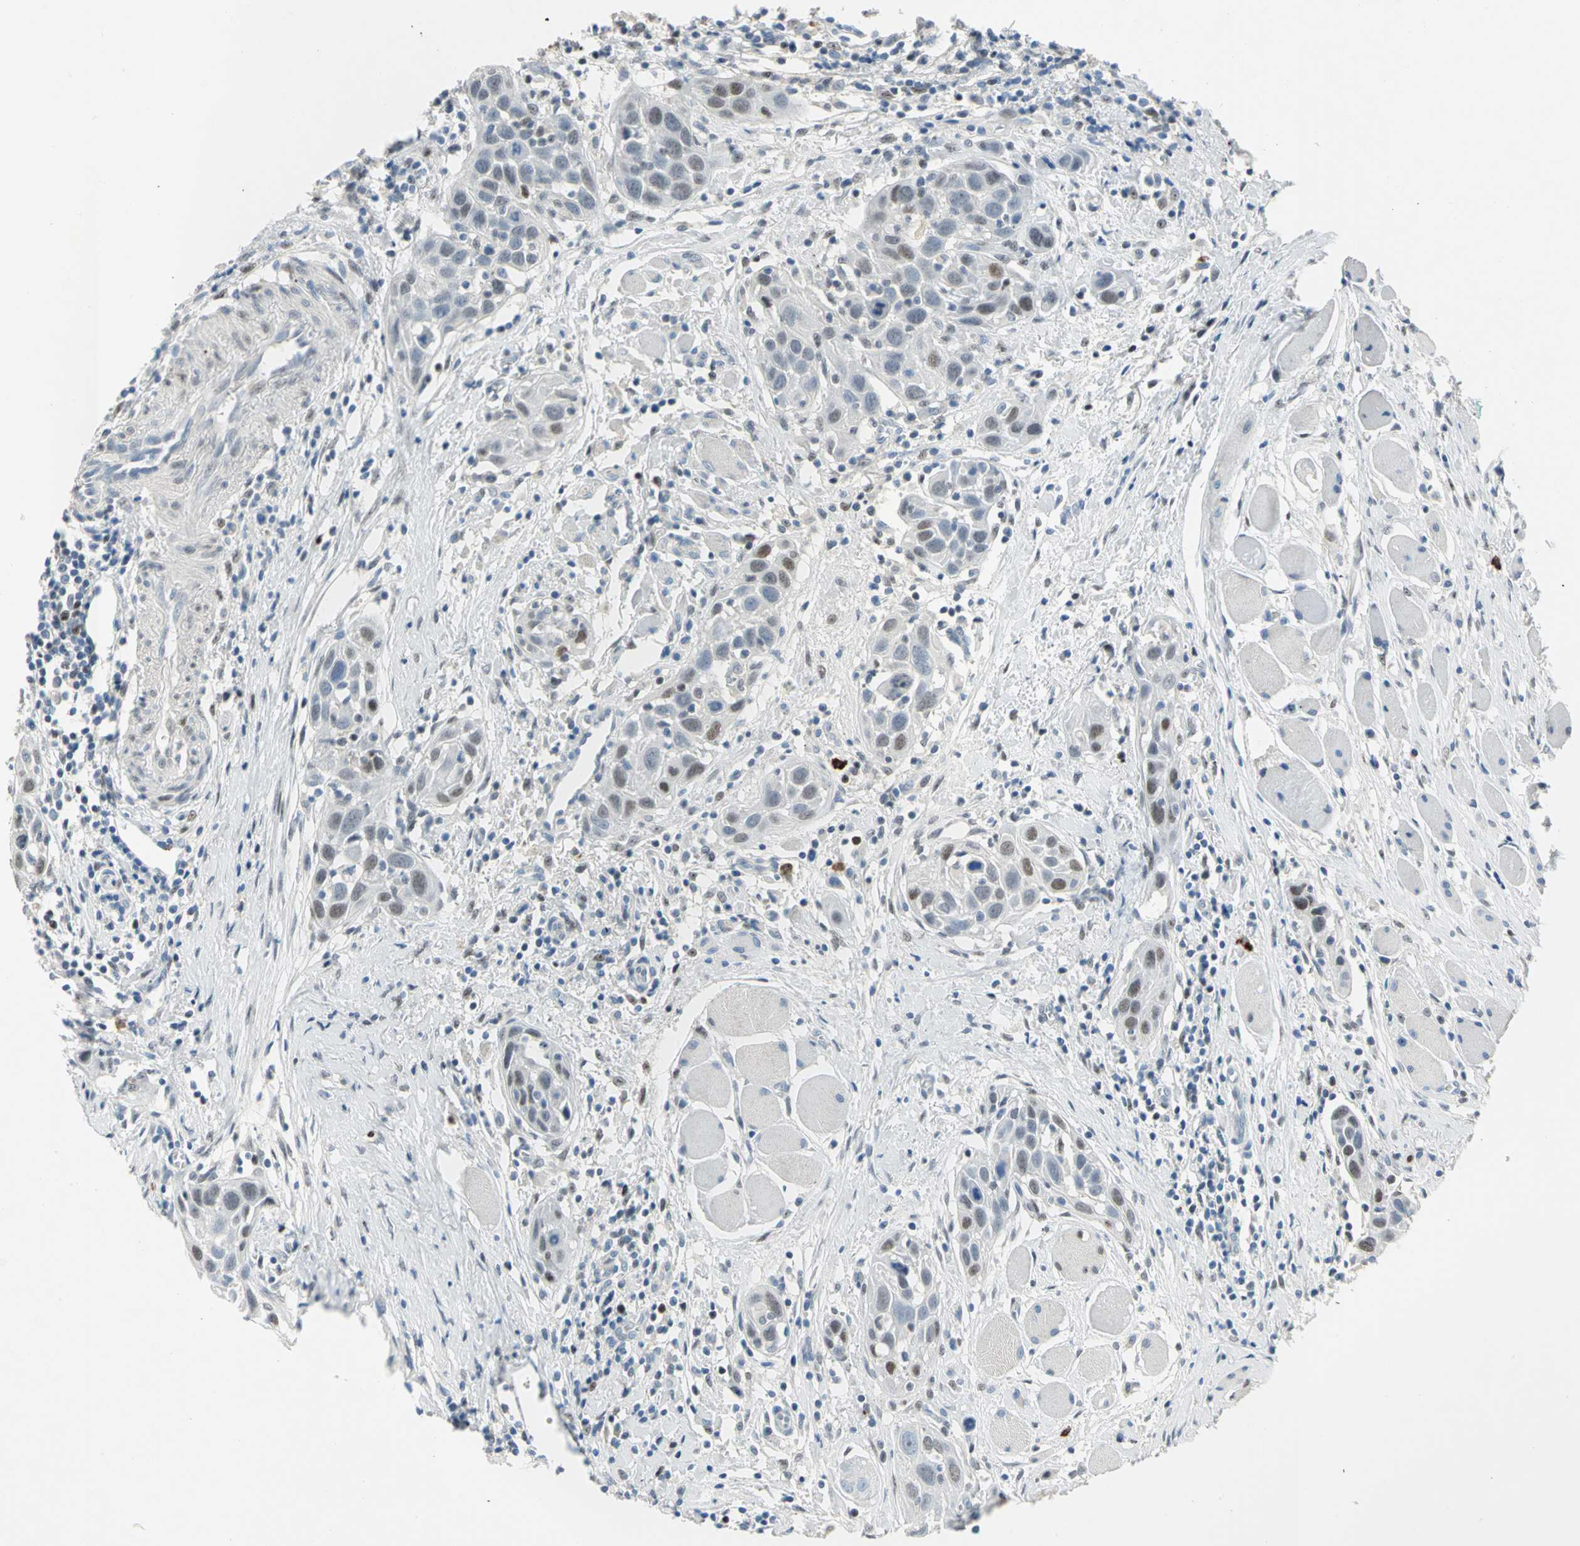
{"staining": {"intensity": "moderate", "quantity": "25%-75%", "location": "nuclear"}, "tissue": "head and neck cancer", "cell_type": "Tumor cells", "image_type": "cancer", "snomed": [{"axis": "morphology", "description": "Squamous cell carcinoma, NOS"}, {"axis": "topography", "description": "Oral tissue"}, {"axis": "topography", "description": "Head-Neck"}], "caption": "Head and neck cancer stained with DAB (3,3'-diaminobenzidine) IHC reveals medium levels of moderate nuclear positivity in about 25%-75% of tumor cells. (Brightfield microscopy of DAB IHC at high magnification).", "gene": "NAB2", "patient": {"sex": "female", "age": 50}}